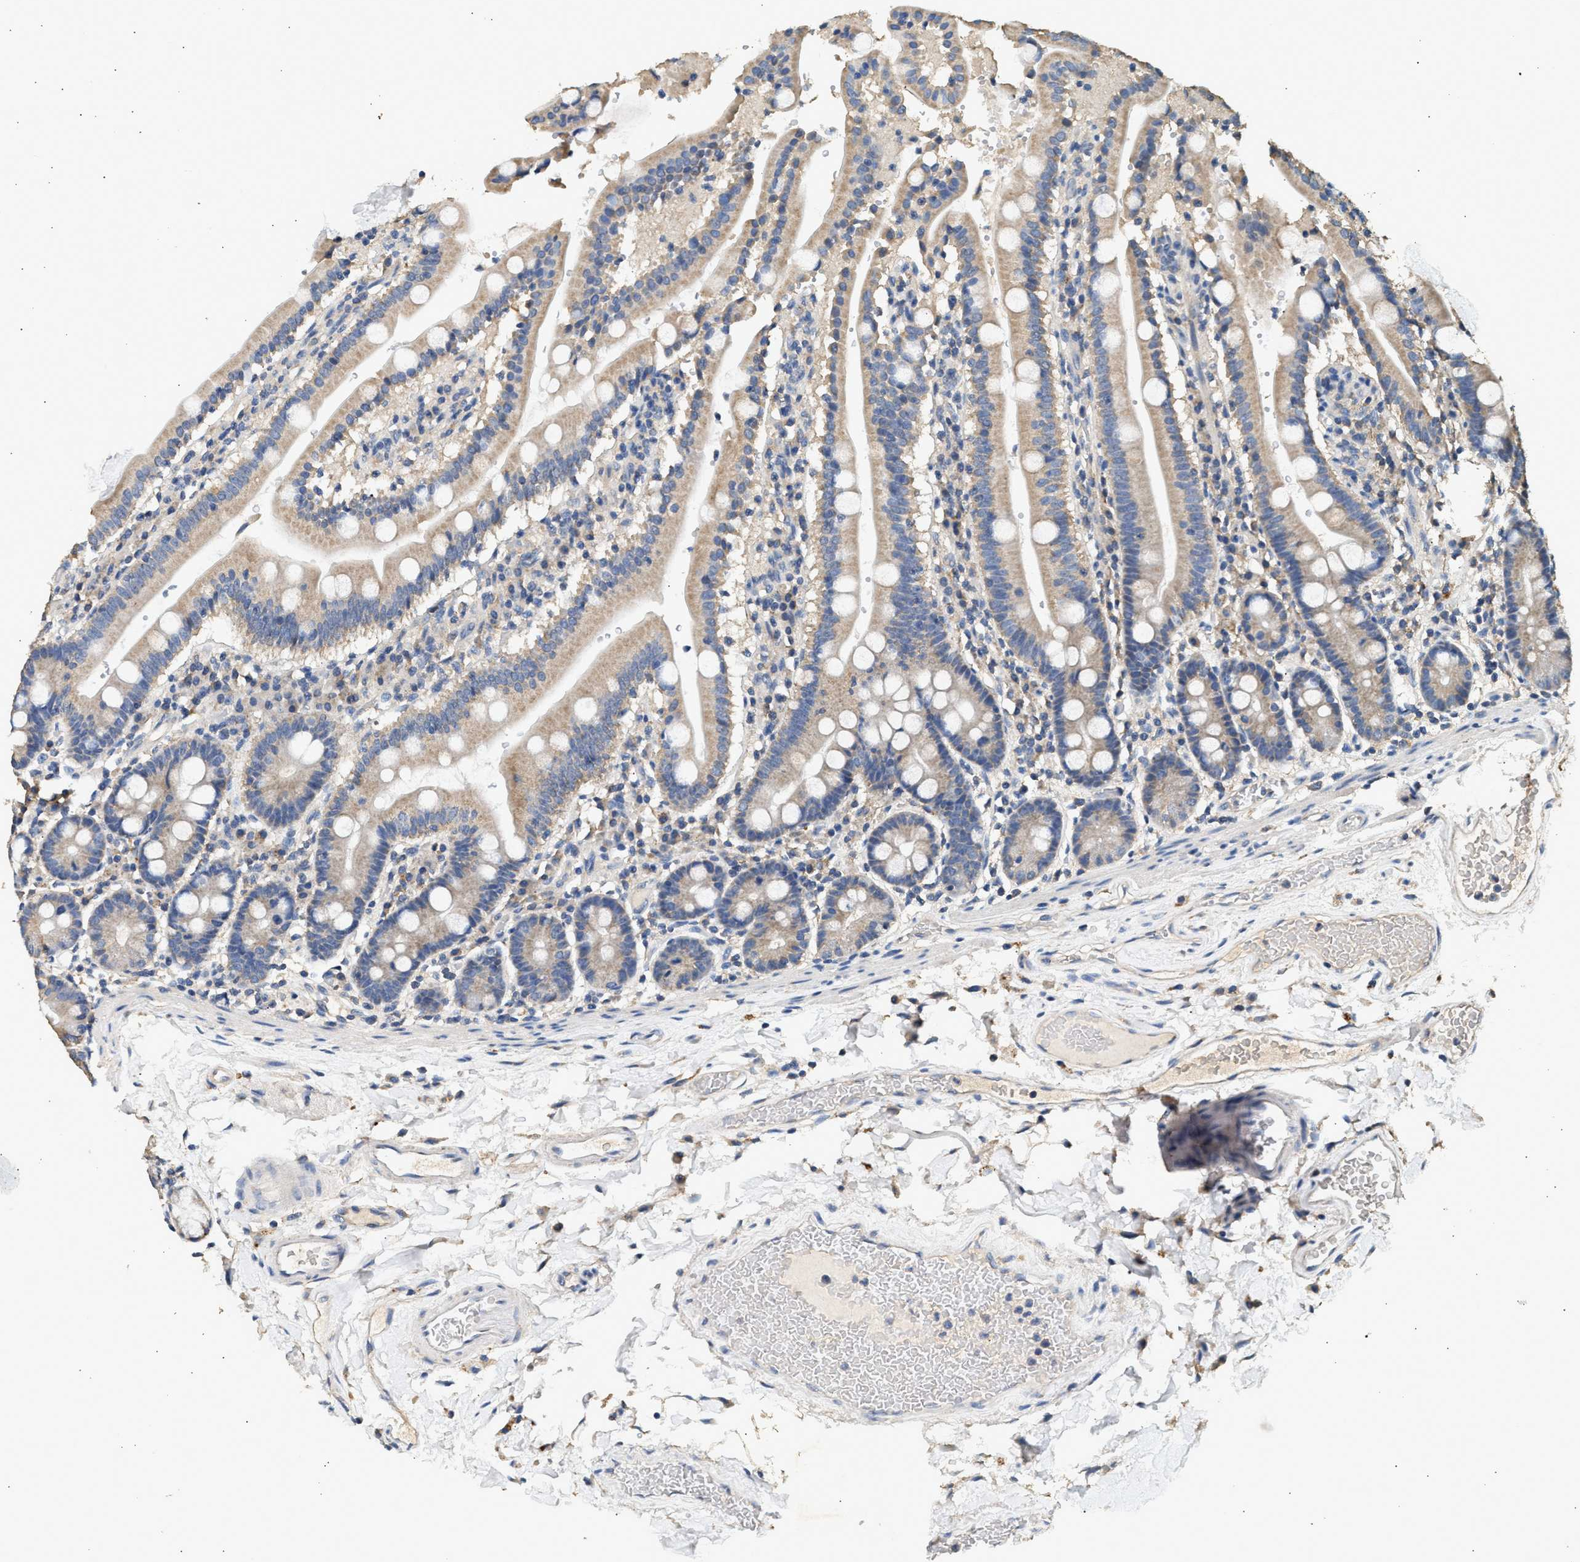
{"staining": {"intensity": "weak", "quantity": ">75%", "location": "cytoplasmic/membranous"}, "tissue": "duodenum", "cell_type": "Glandular cells", "image_type": "normal", "snomed": [{"axis": "morphology", "description": "Normal tissue, NOS"}, {"axis": "topography", "description": "Small intestine, NOS"}], "caption": "Immunohistochemical staining of normal duodenum displays >75% levels of weak cytoplasmic/membranous protein staining in about >75% of glandular cells. The protein of interest is stained brown, and the nuclei are stained in blue (DAB (3,3'-diaminobenzidine) IHC with brightfield microscopy, high magnification).", "gene": "WDR31", "patient": {"sex": "female", "age": 71}}